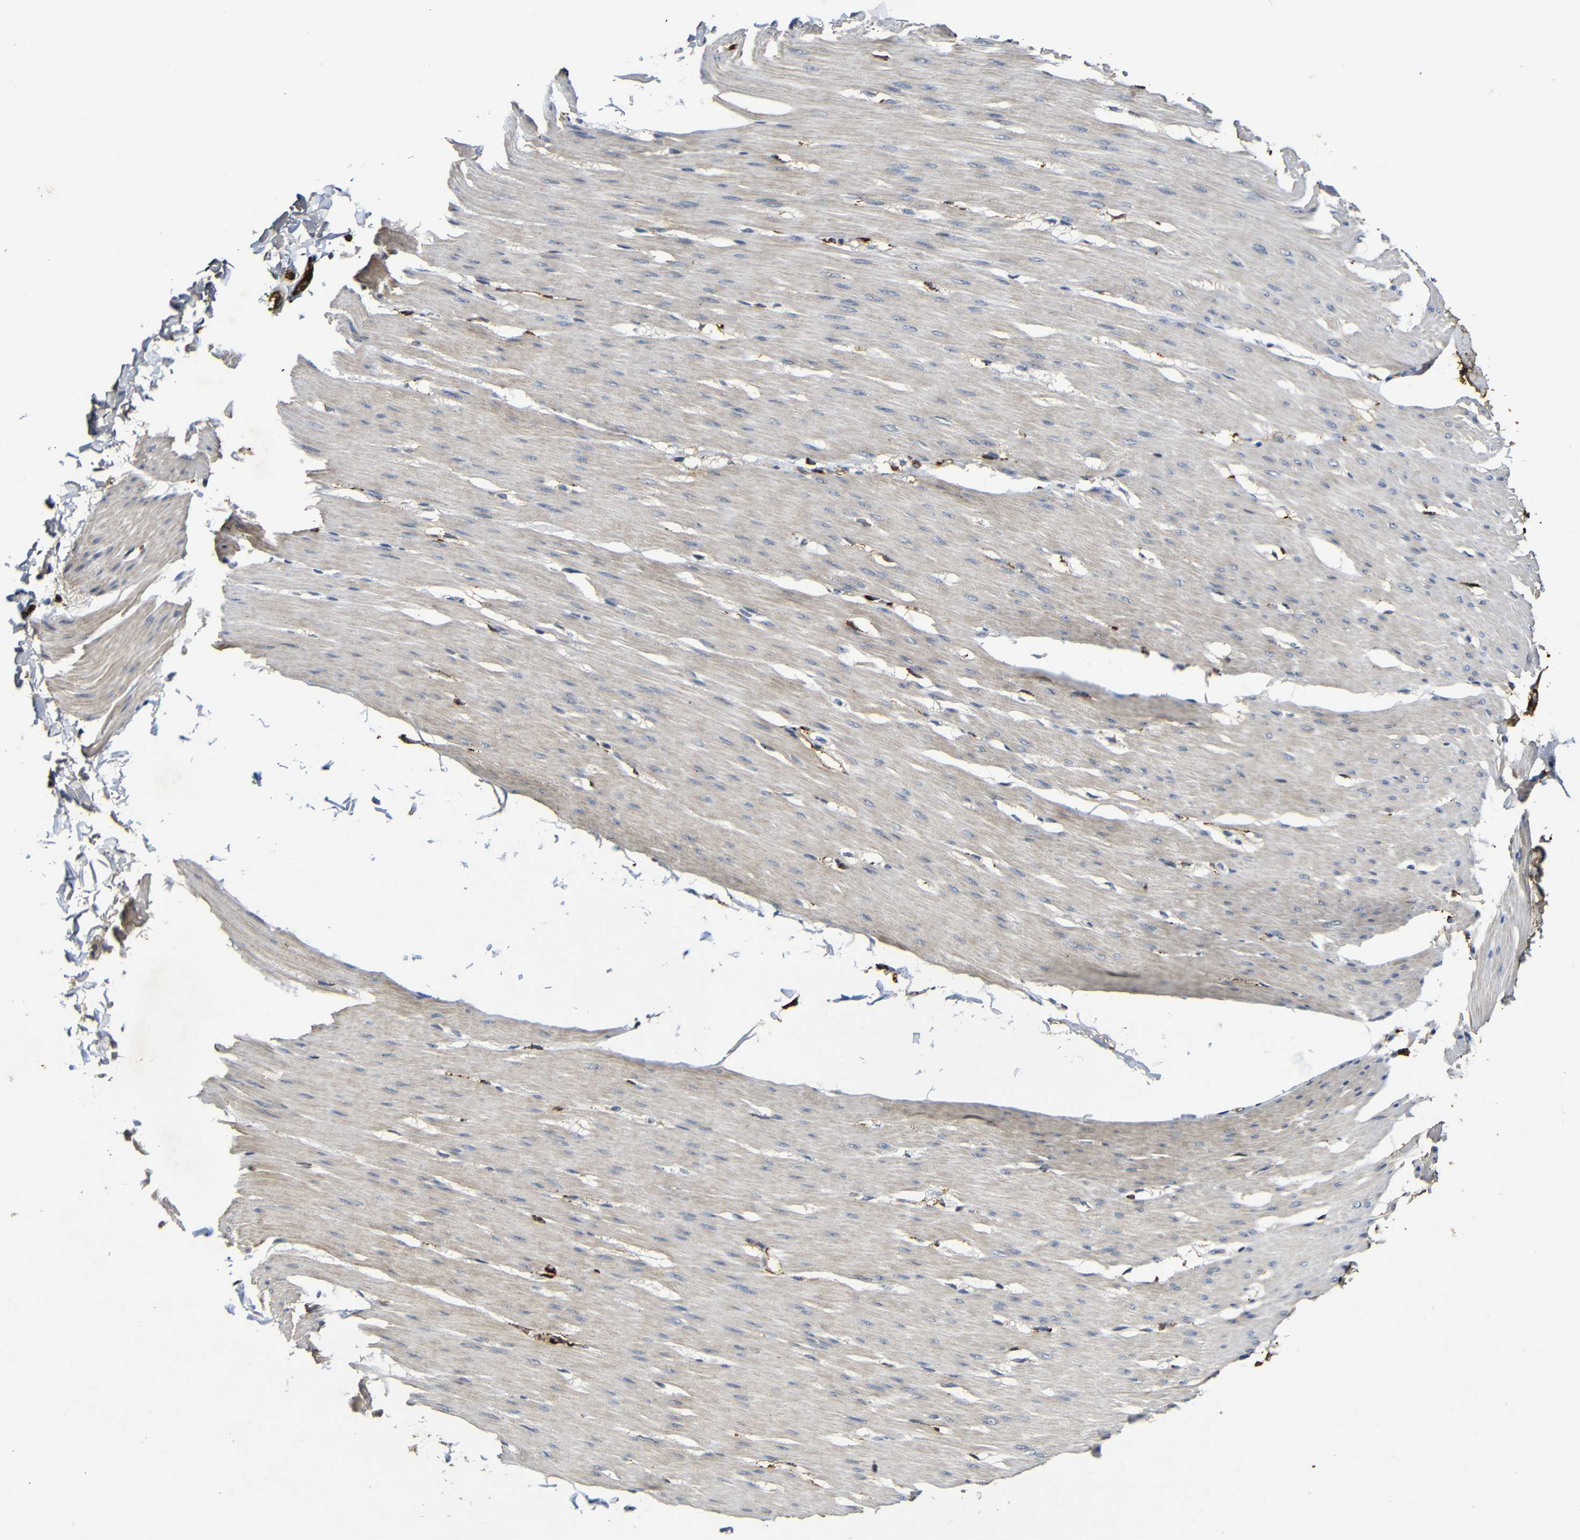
{"staining": {"intensity": "weak", "quantity": "25%-75%", "location": "cytoplasmic/membranous"}, "tissue": "smooth muscle", "cell_type": "Smooth muscle cells", "image_type": "normal", "snomed": [{"axis": "morphology", "description": "Normal tissue, NOS"}, {"axis": "topography", "description": "Smooth muscle"}, {"axis": "topography", "description": "Colon"}], "caption": "Immunohistochemistry (IHC) photomicrograph of normal smooth muscle: human smooth muscle stained using immunohistochemistry demonstrates low levels of weak protein expression localized specifically in the cytoplasmic/membranous of smooth muscle cells, appearing as a cytoplasmic/membranous brown color.", "gene": "MYC", "patient": {"sex": "male", "age": 67}}